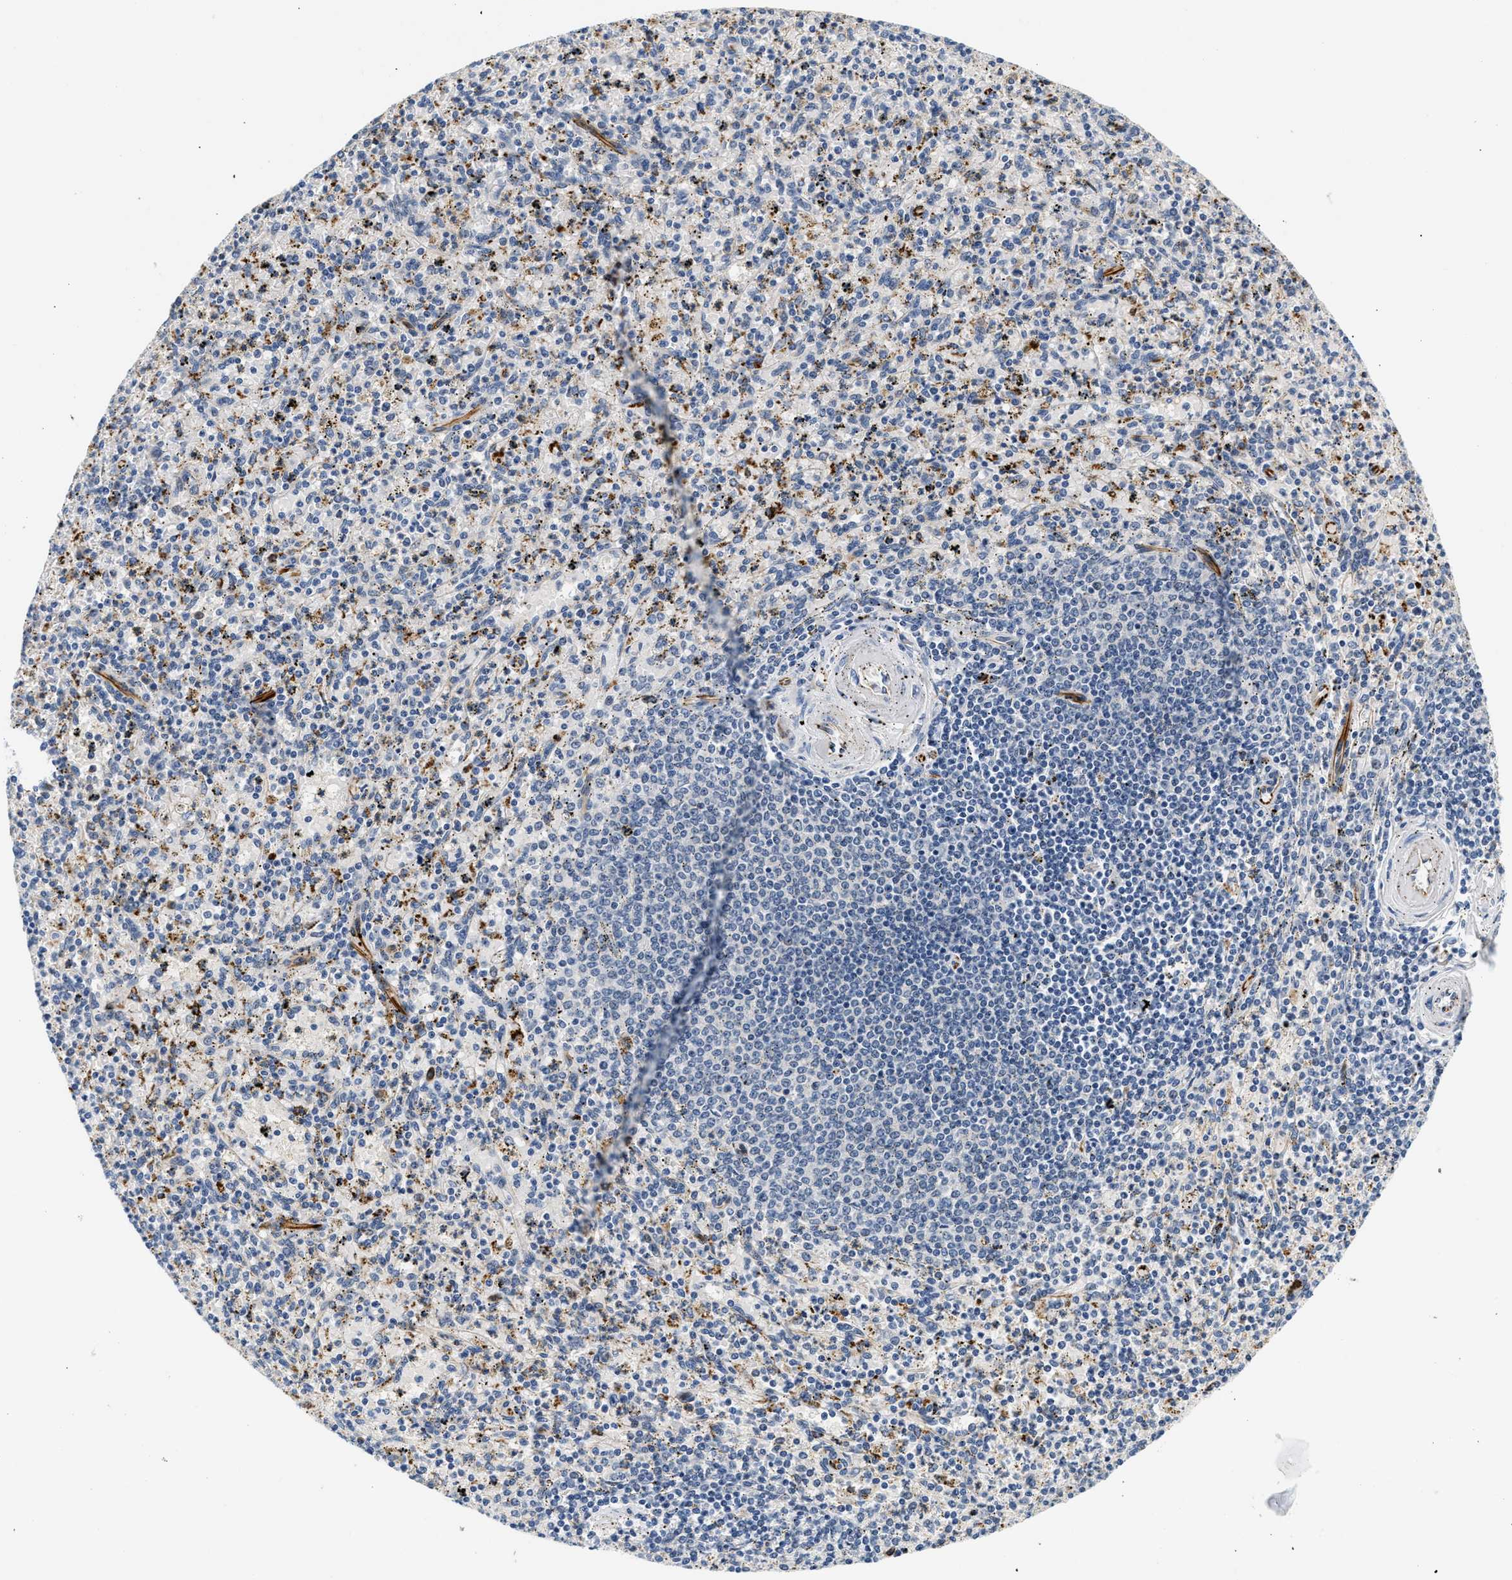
{"staining": {"intensity": "negative", "quantity": "none", "location": "none"}, "tissue": "spleen", "cell_type": "Cells in red pulp", "image_type": "normal", "snomed": [{"axis": "morphology", "description": "Normal tissue, NOS"}, {"axis": "topography", "description": "Spleen"}], "caption": "An immunohistochemistry (IHC) histopathology image of unremarkable spleen is shown. There is no staining in cells in red pulp of spleen. Nuclei are stained in blue.", "gene": "MED22", "patient": {"sex": "male", "age": 72}}